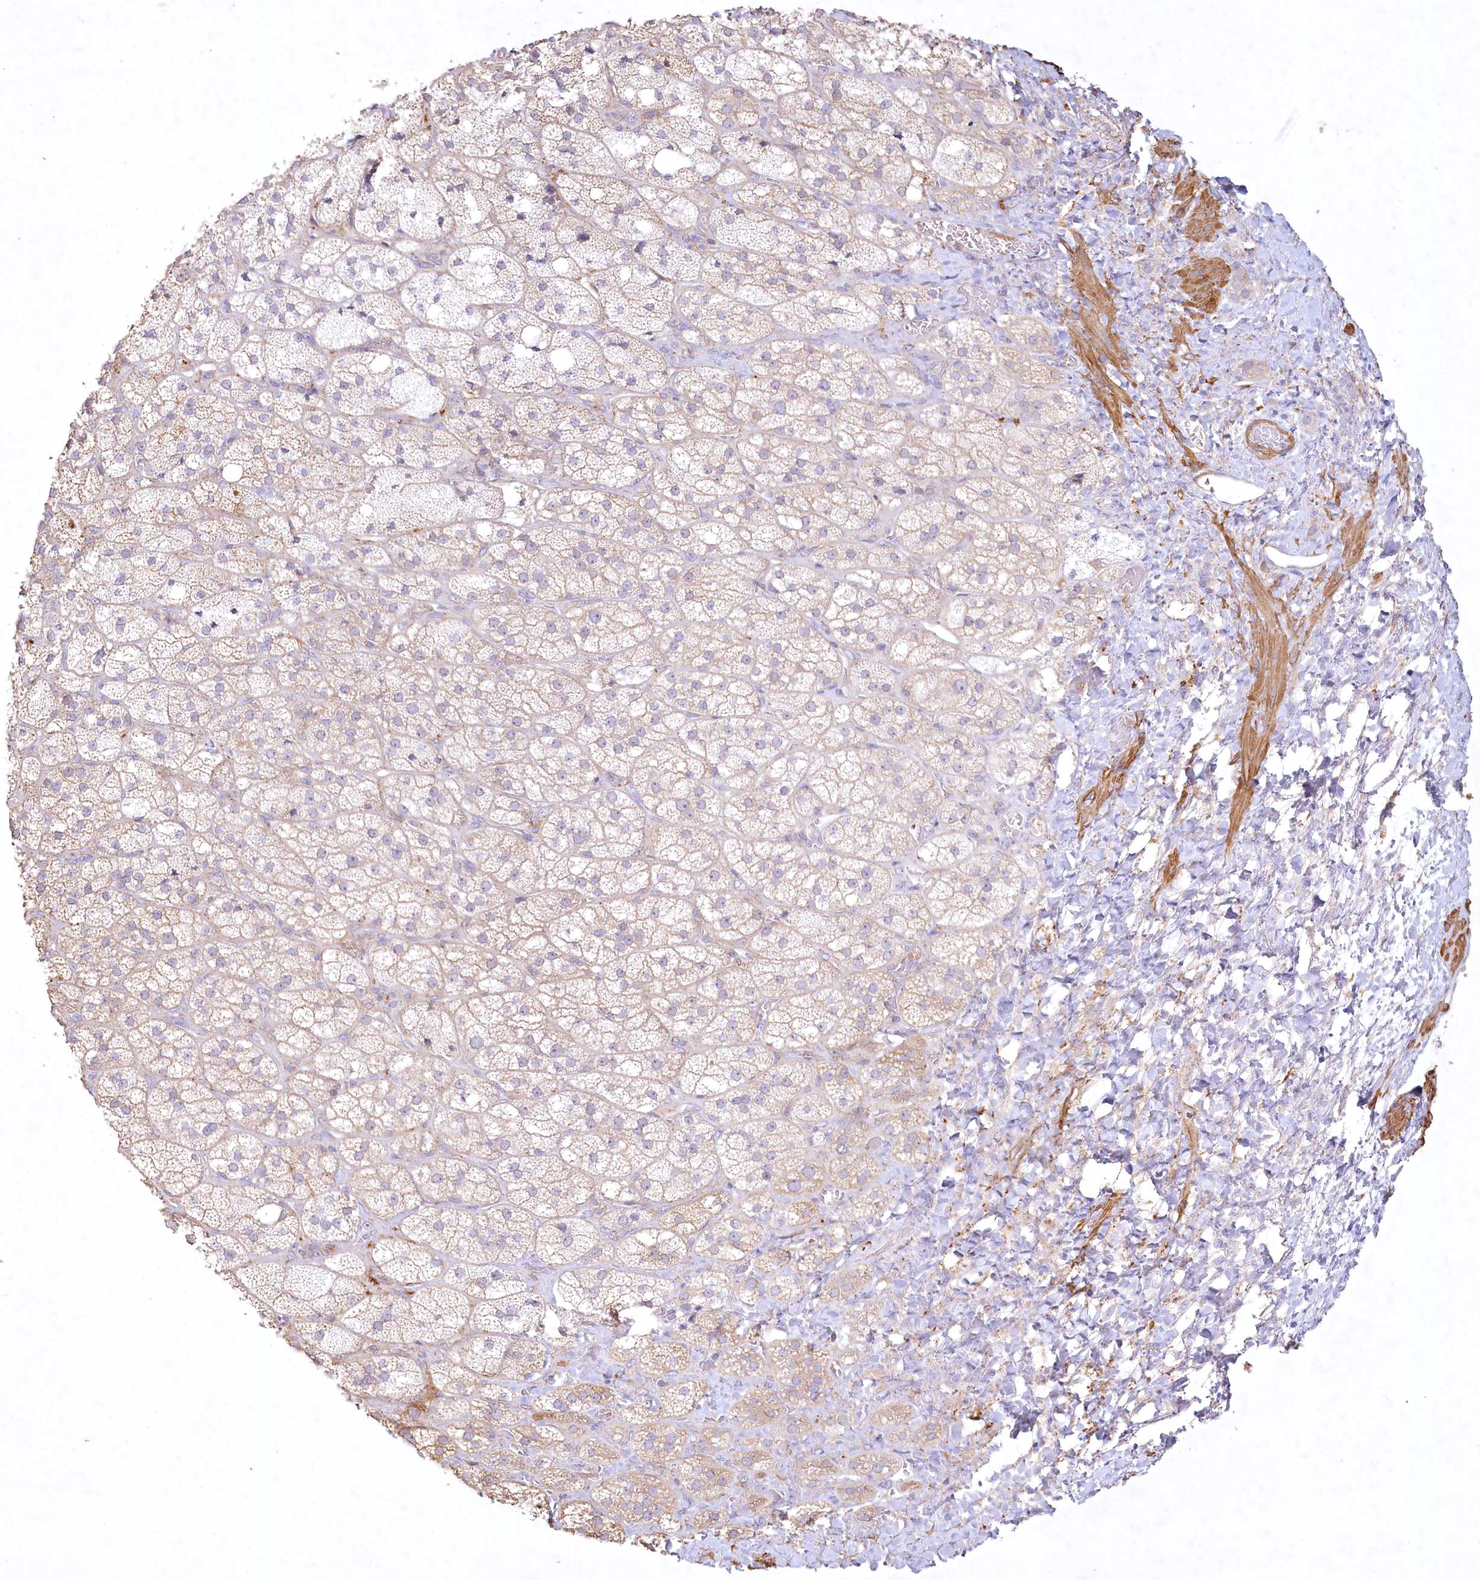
{"staining": {"intensity": "moderate", "quantity": "<25%", "location": "cytoplasmic/membranous"}, "tissue": "adrenal gland", "cell_type": "Glandular cells", "image_type": "normal", "snomed": [{"axis": "morphology", "description": "Normal tissue, NOS"}, {"axis": "topography", "description": "Adrenal gland"}], "caption": "Immunohistochemical staining of normal human adrenal gland reveals low levels of moderate cytoplasmic/membranous staining in about <25% of glandular cells.", "gene": "INPP4B", "patient": {"sex": "male", "age": 61}}